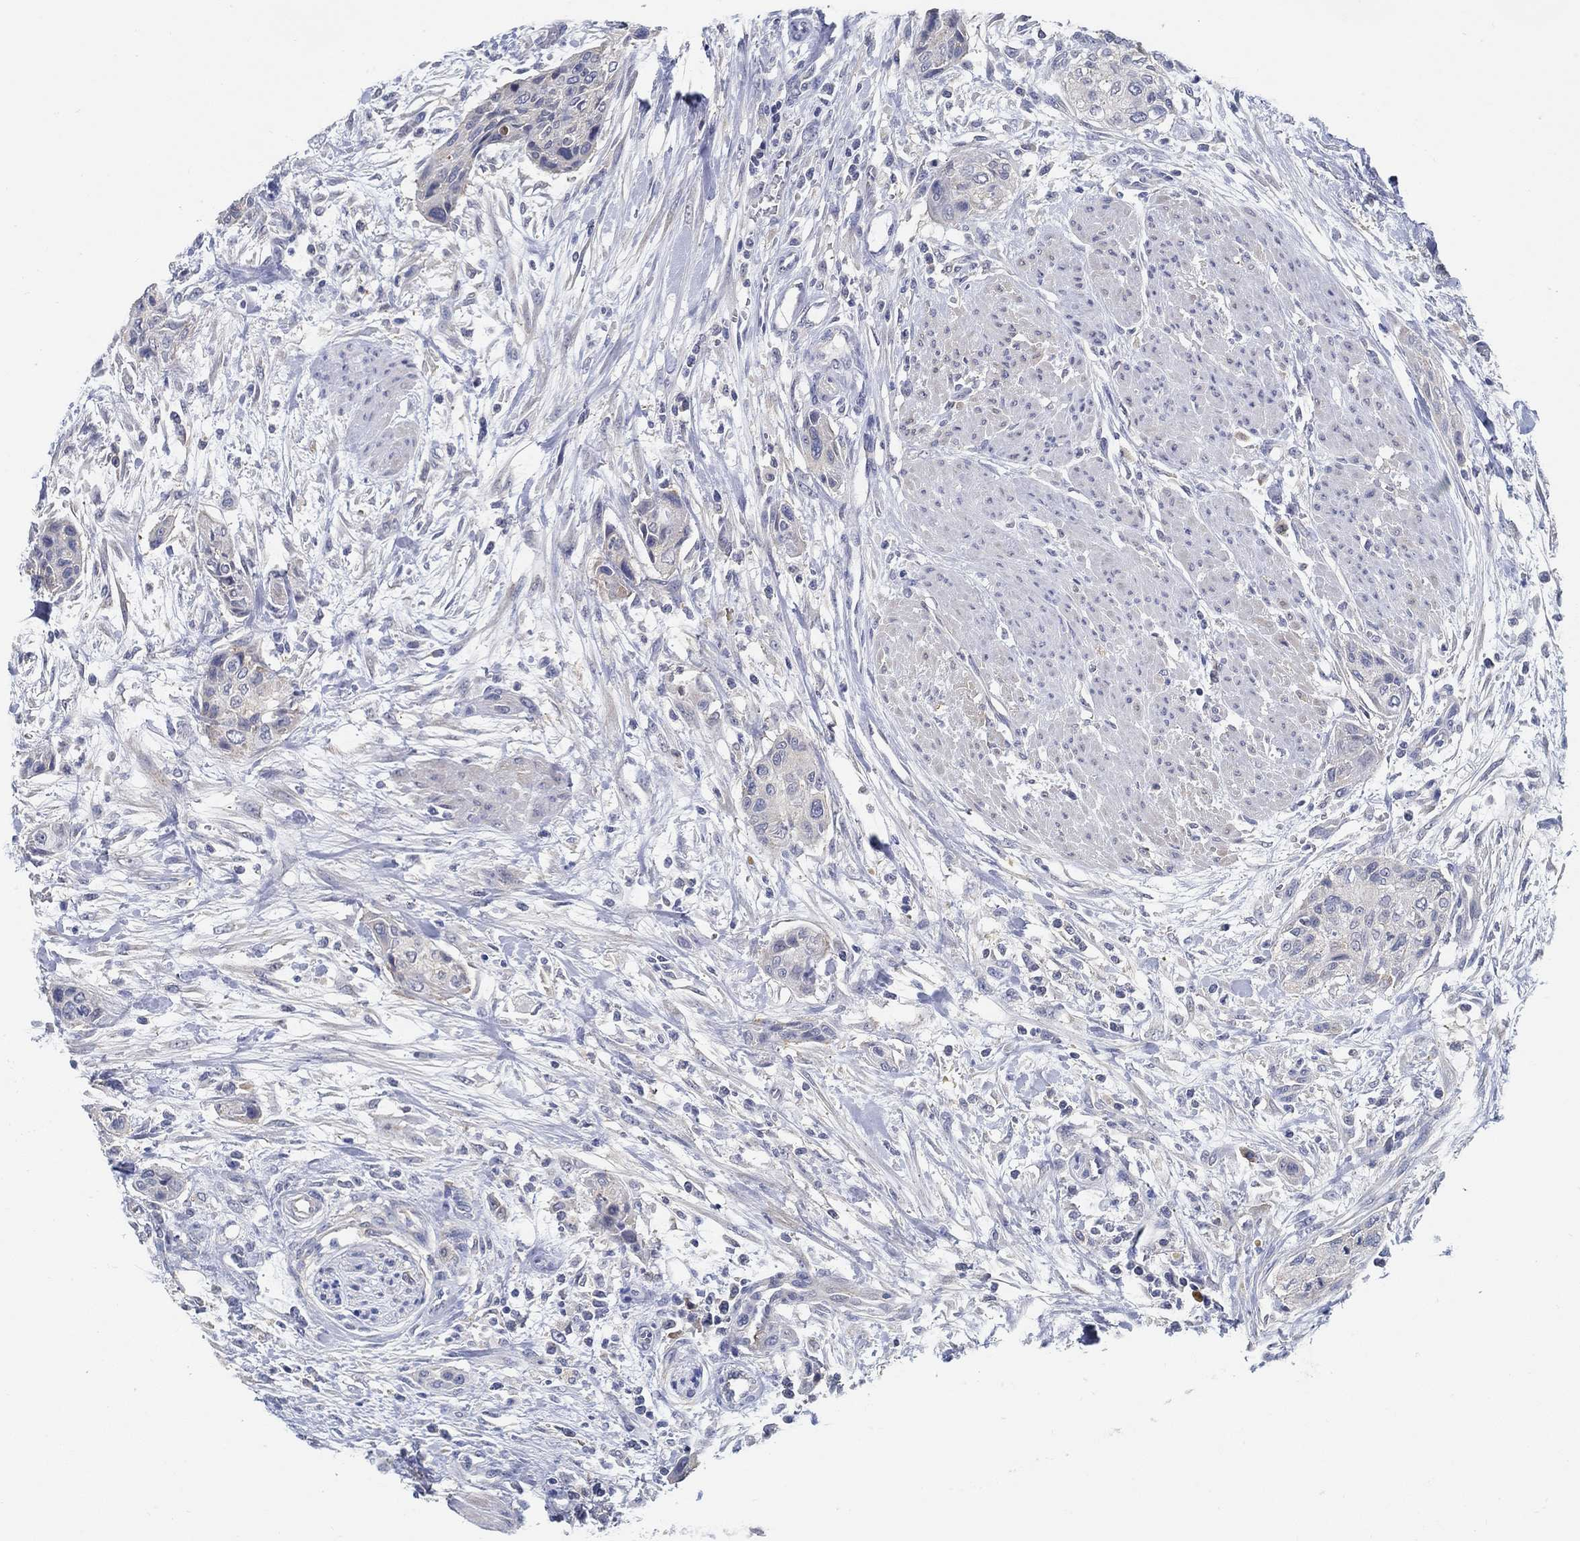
{"staining": {"intensity": "weak", "quantity": "<25%", "location": "cytoplasmic/membranous"}, "tissue": "urothelial cancer", "cell_type": "Tumor cells", "image_type": "cancer", "snomed": [{"axis": "morphology", "description": "Urothelial carcinoma, High grade"}, {"axis": "topography", "description": "Urinary bladder"}], "caption": "Immunohistochemical staining of urothelial cancer reveals no significant positivity in tumor cells. (DAB immunohistochemistry (IHC) with hematoxylin counter stain).", "gene": "PCDH11X", "patient": {"sex": "male", "age": 35}}